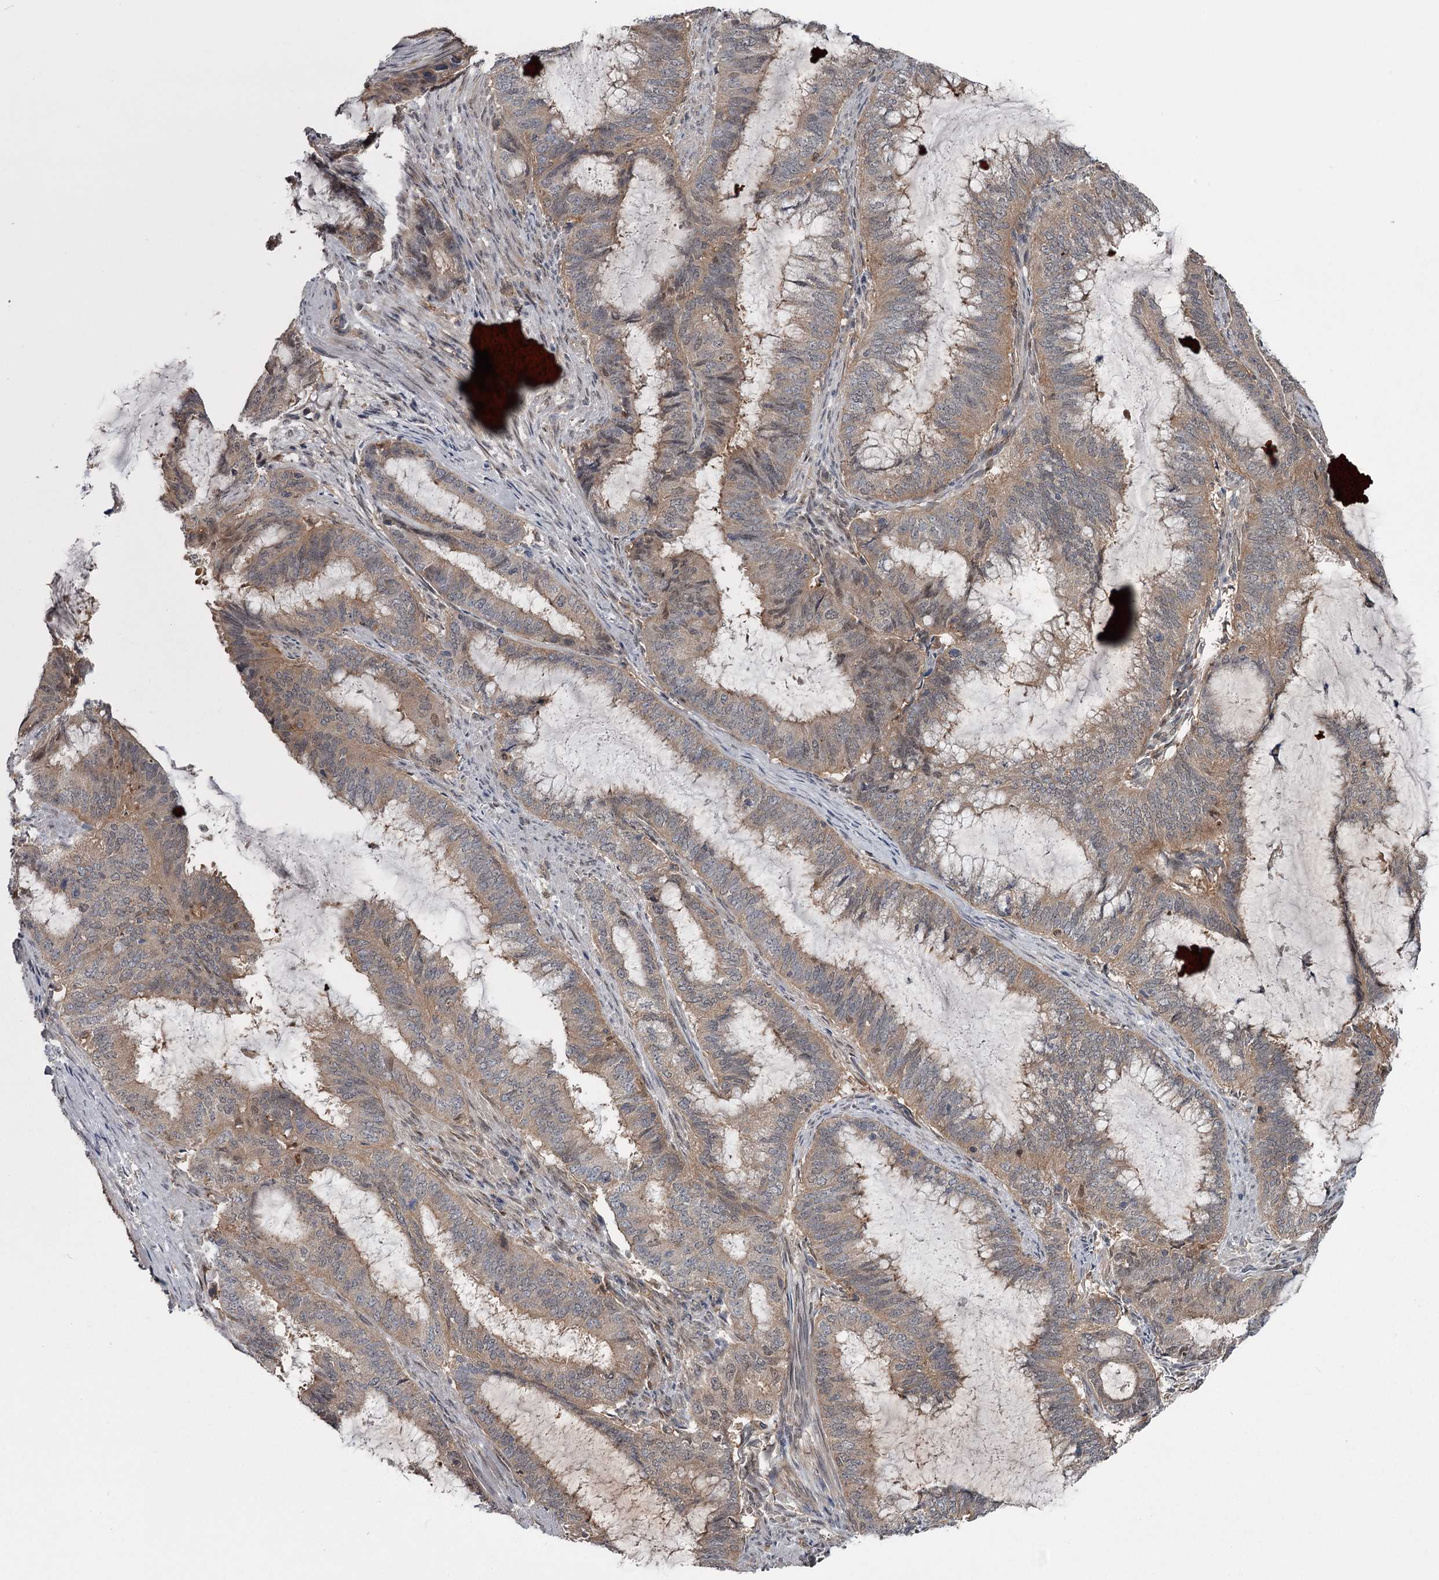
{"staining": {"intensity": "weak", "quantity": "<25%", "location": "cytoplasmic/membranous"}, "tissue": "endometrial cancer", "cell_type": "Tumor cells", "image_type": "cancer", "snomed": [{"axis": "morphology", "description": "Adenocarcinoma, NOS"}, {"axis": "topography", "description": "Endometrium"}], "caption": "This histopathology image is of endometrial cancer stained with immunohistochemistry to label a protein in brown with the nuclei are counter-stained blue. There is no expression in tumor cells.", "gene": "DAO", "patient": {"sex": "female", "age": 51}}